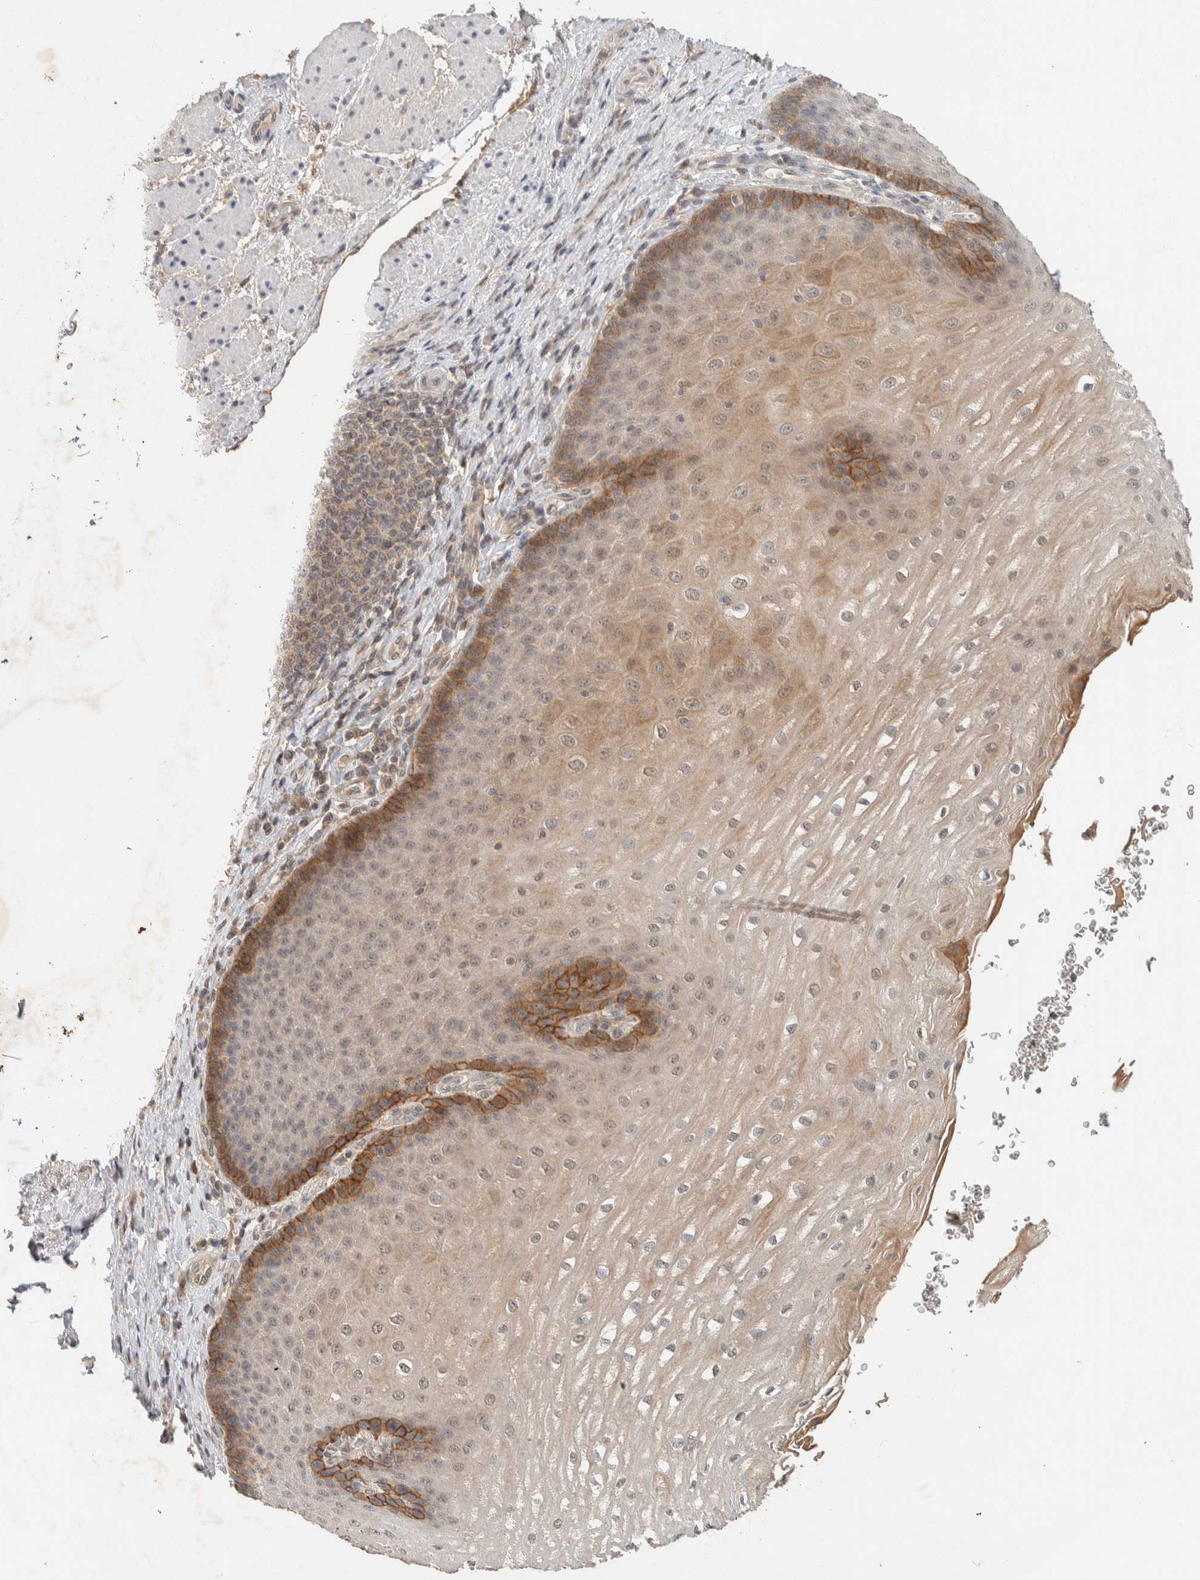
{"staining": {"intensity": "moderate", "quantity": "25%-75%", "location": "cytoplasmic/membranous"}, "tissue": "esophagus", "cell_type": "Squamous epithelial cells", "image_type": "normal", "snomed": [{"axis": "morphology", "description": "Normal tissue, NOS"}, {"axis": "topography", "description": "Esophagus"}], "caption": "Immunohistochemical staining of benign human esophagus shows 25%-75% levels of moderate cytoplasmic/membranous protein staining in about 25%-75% of squamous epithelial cells.", "gene": "ZNF567", "patient": {"sex": "male", "age": 54}}